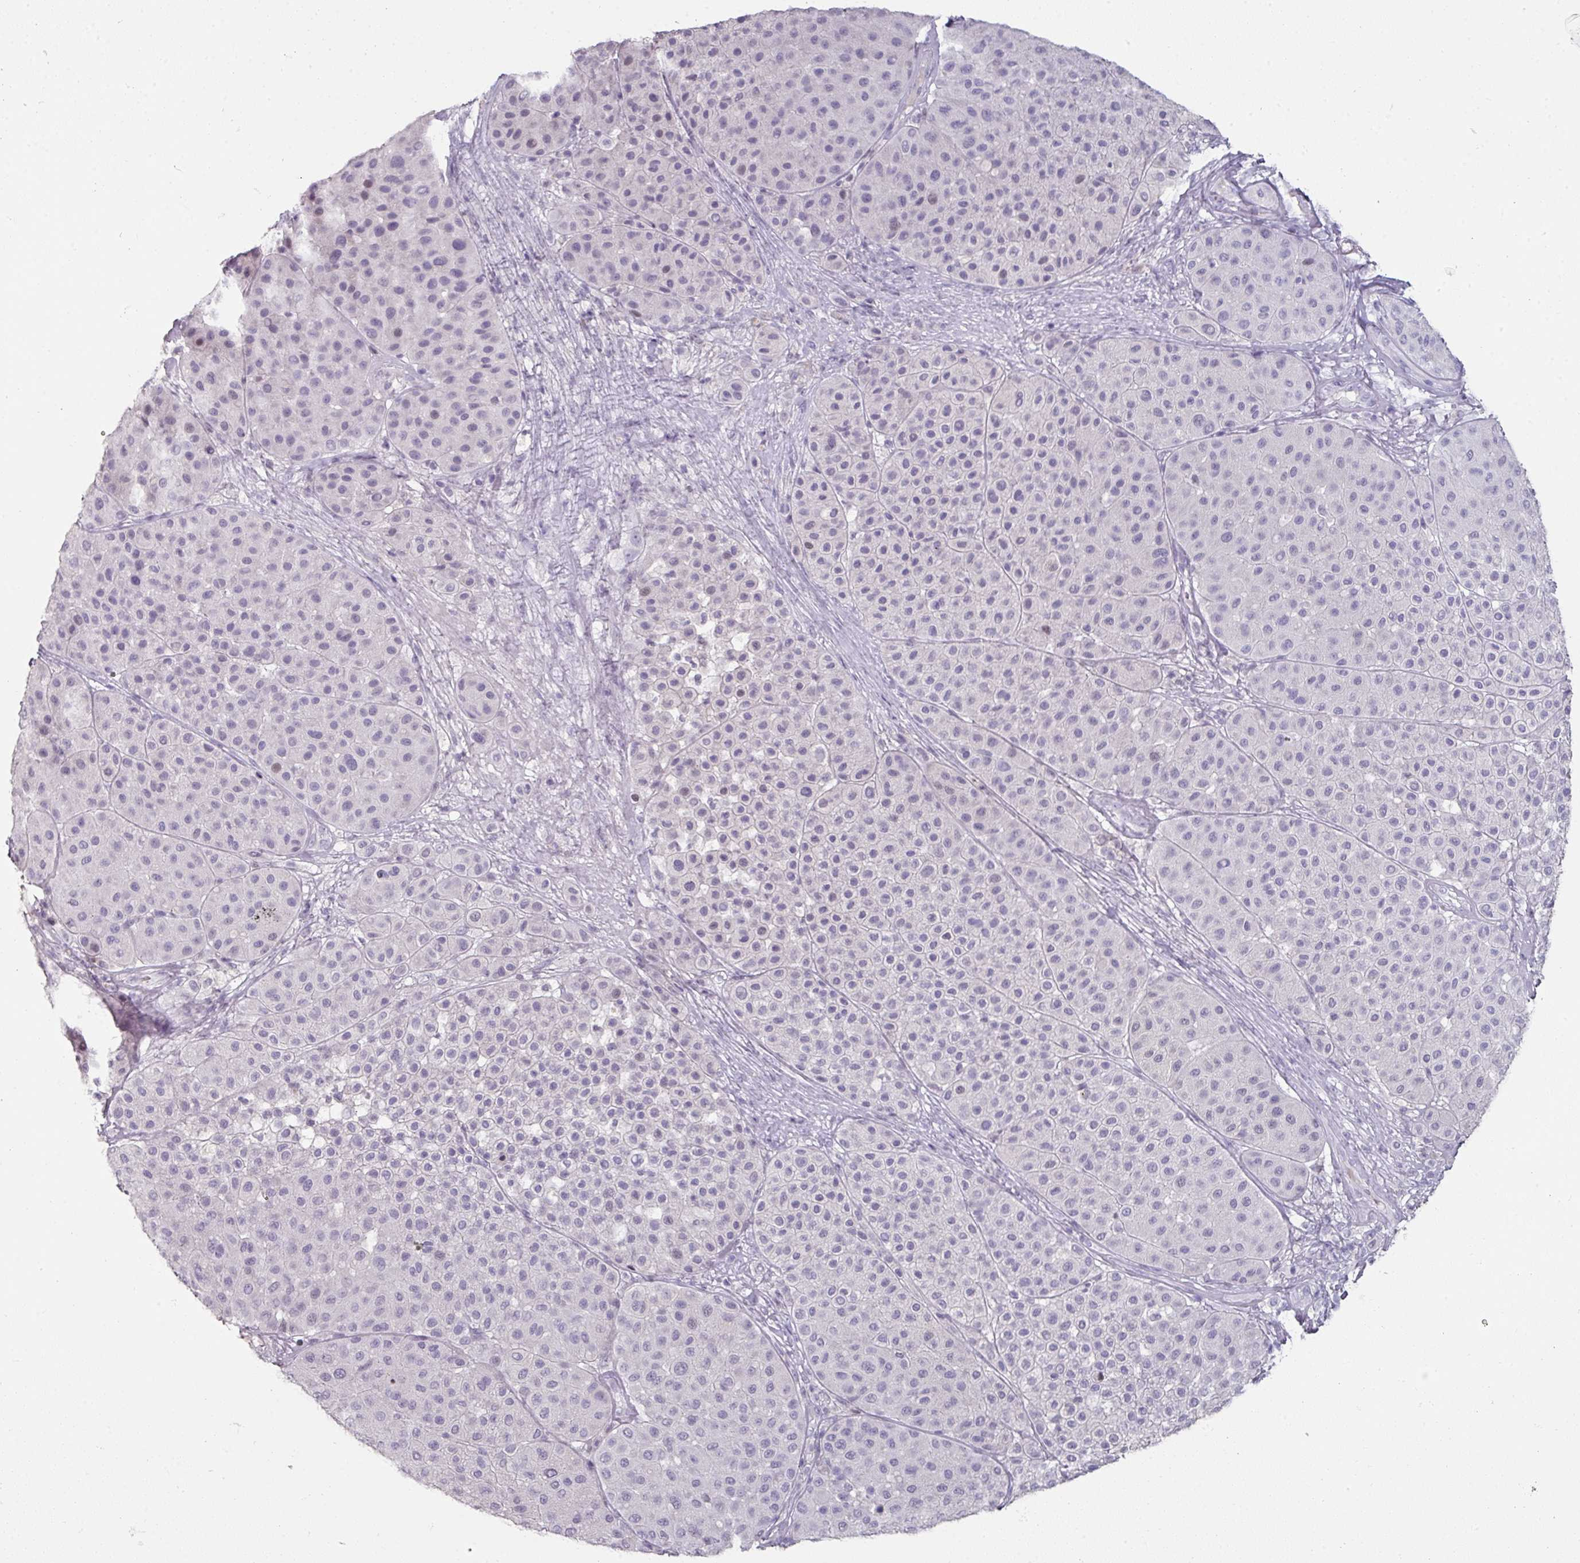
{"staining": {"intensity": "negative", "quantity": "none", "location": "none"}, "tissue": "melanoma", "cell_type": "Tumor cells", "image_type": "cancer", "snomed": [{"axis": "morphology", "description": "Malignant melanoma, Metastatic site"}, {"axis": "topography", "description": "Smooth muscle"}], "caption": "Image shows no significant protein expression in tumor cells of malignant melanoma (metastatic site).", "gene": "GTF2H3", "patient": {"sex": "male", "age": 41}}